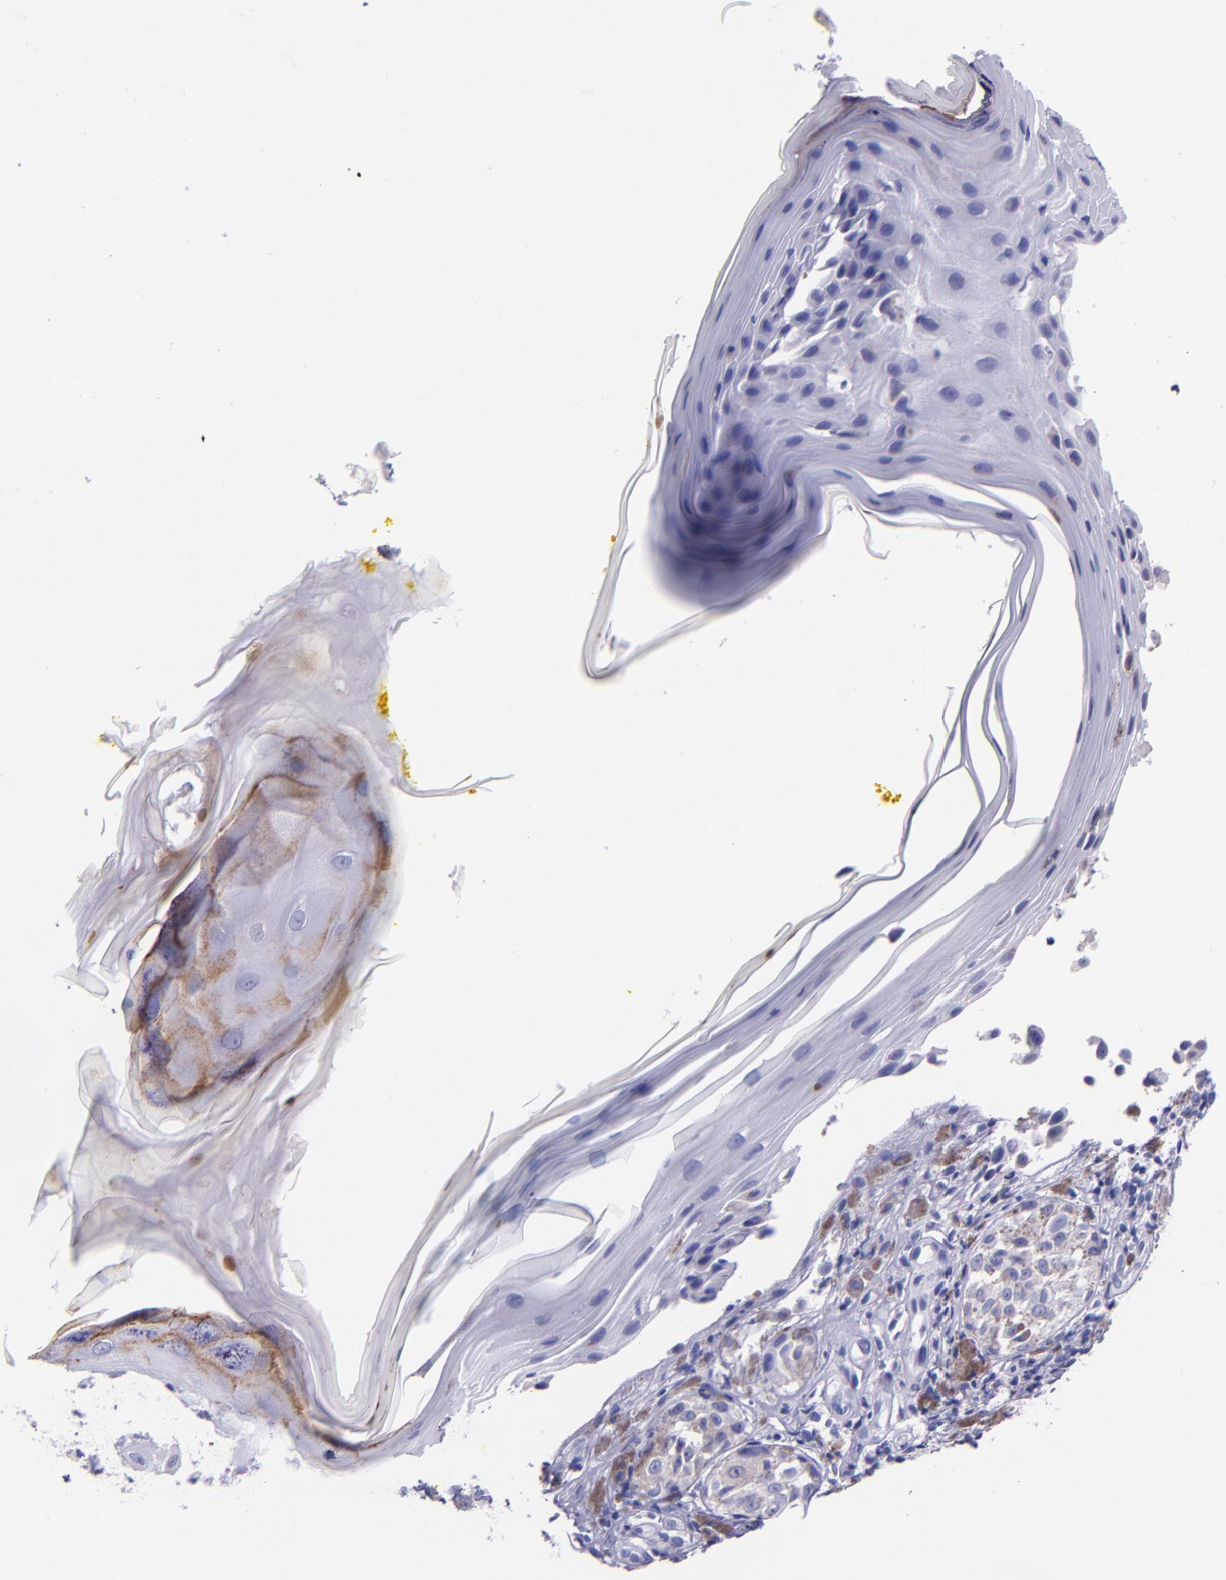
{"staining": {"intensity": "negative", "quantity": "none", "location": "none"}, "tissue": "melanoma", "cell_type": "Tumor cells", "image_type": "cancer", "snomed": [{"axis": "morphology", "description": "Malignant melanoma, NOS"}, {"axis": "topography", "description": "Skin"}], "caption": "DAB immunohistochemical staining of malignant melanoma demonstrates no significant positivity in tumor cells.", "gene": "MBP", "patient": {"sex": "male", "age": 67}}